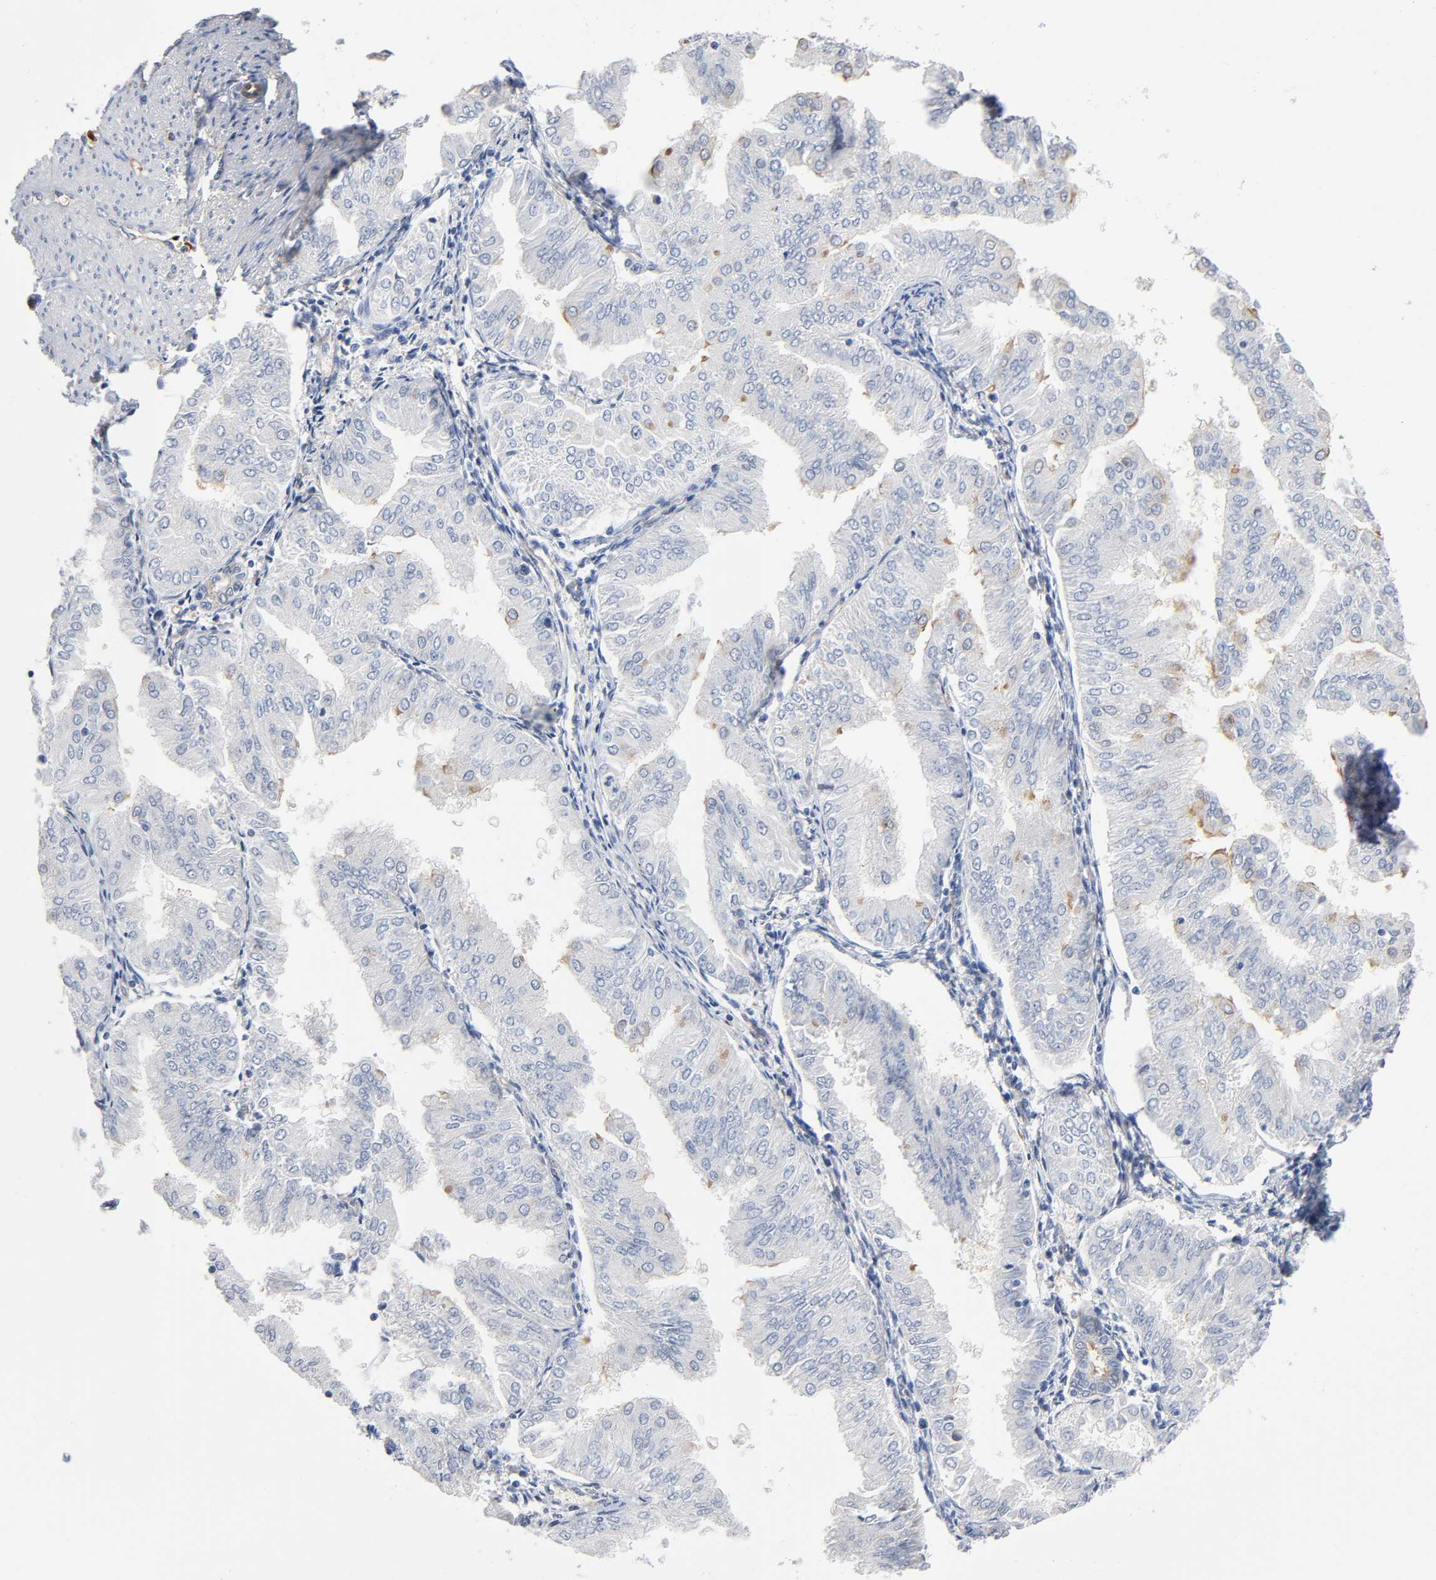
{"staining": {"intensity": "negative", "quantity": "none", "location": "none"}, "tissue": "endometrial cancer", "cell_type": "Tumor cells", "image_type": "cancer", "snomed": [{"axis": "morphology", "description": "Adenocarcinoma, NOS"}, {"axis": "topography", "description": "Endometrium"}], "caption": "Immunohistochemical staining of adenocarcinoma (endometrial) displays no significant staining in tumor cells.", "gene": "CD2AP", "patient": {"sex": "female", "age": 53}}